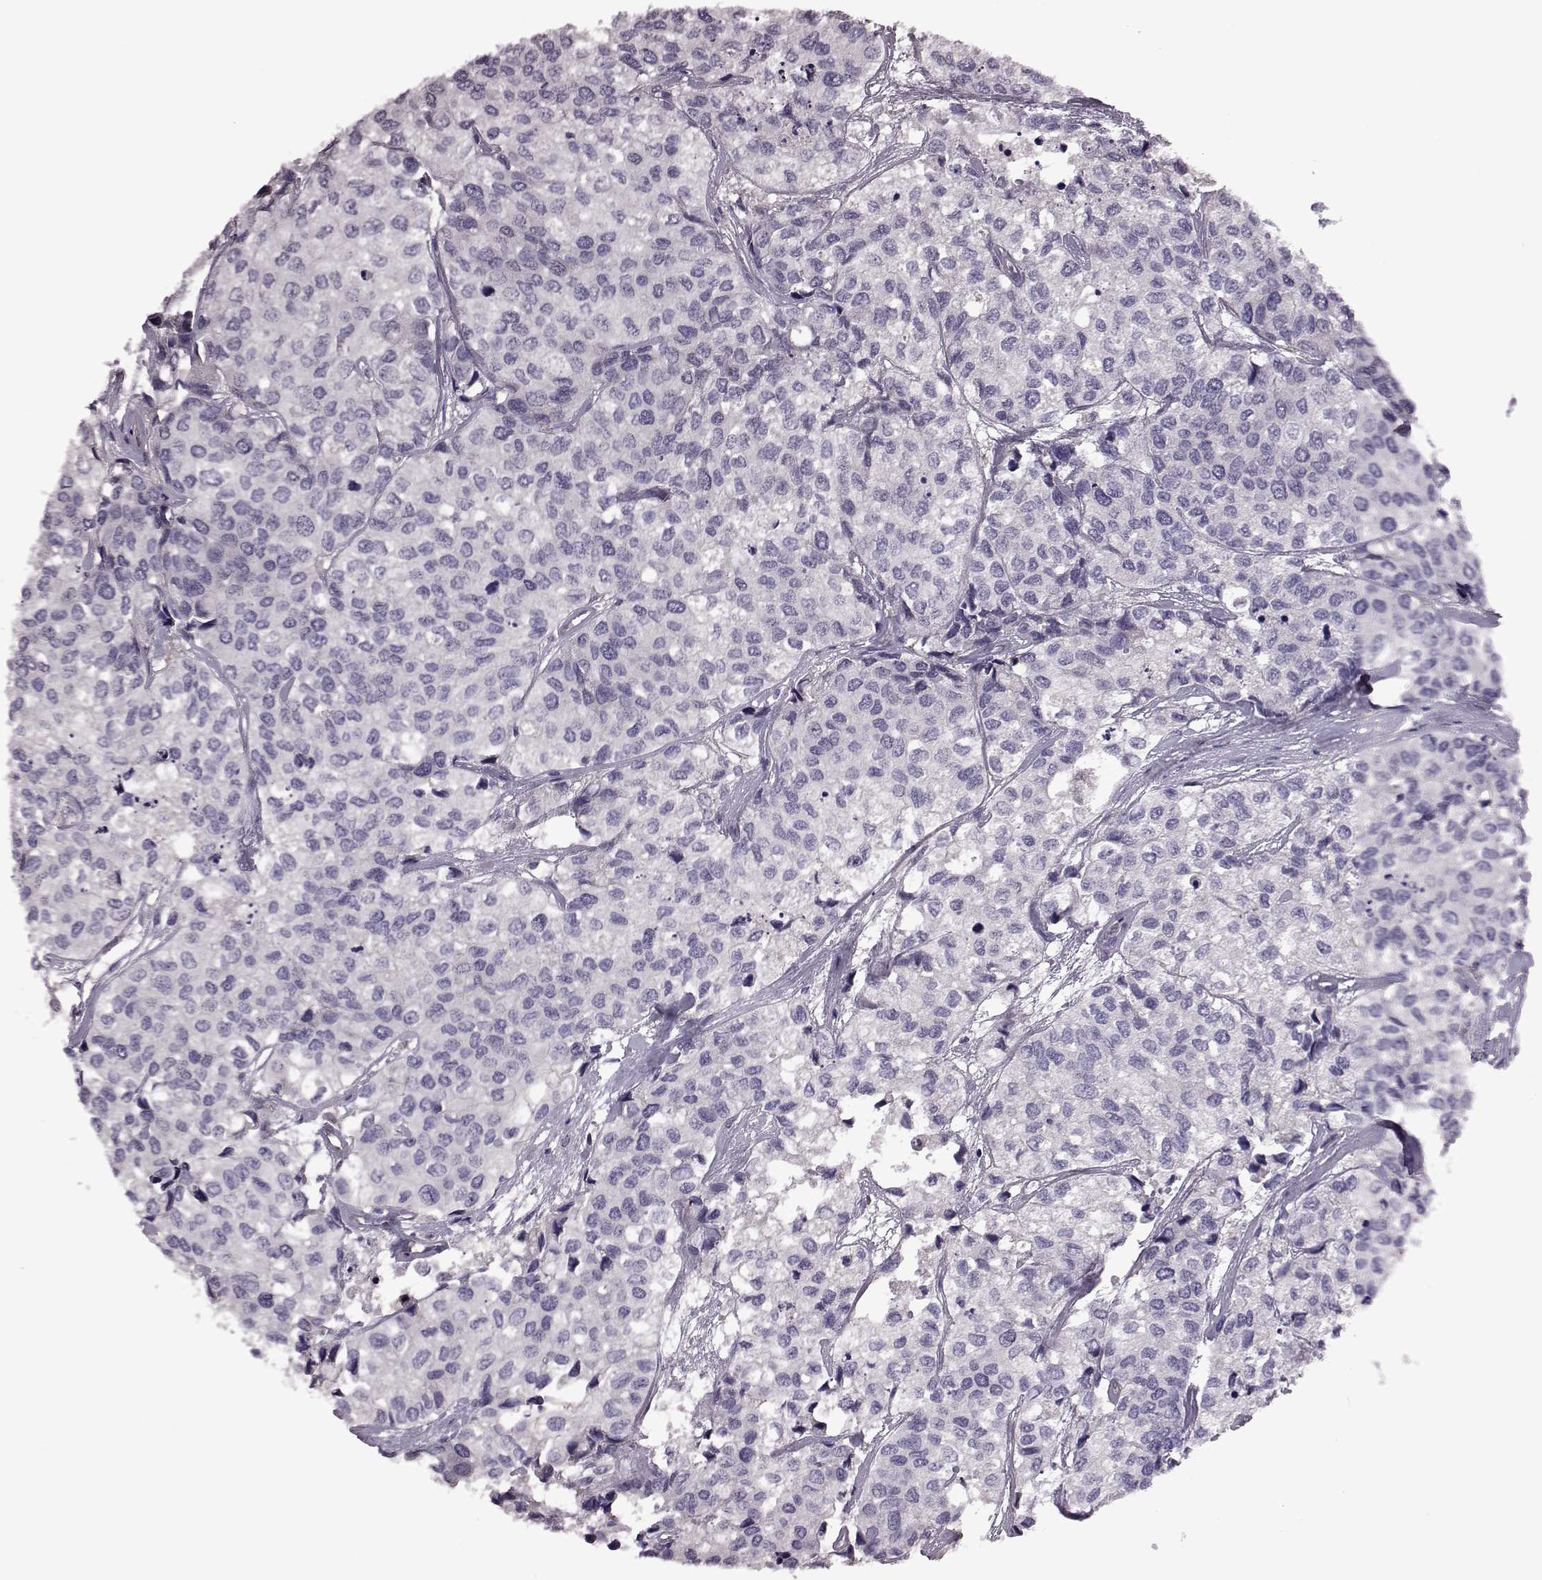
{"staining": {"intensity": "negative", "quantity": "none", "location": "none"}, "tissue": "urothelial cancer", "cell_type": "Tumor cells", "image_type": "cancer", "snomed": [{"axis": "morphology", "description": "Urothelial carcinoma, High grade"}, {"axis": "topography", "description": "Urinary bladder"}], "caption": "This micrograph is of urothelial cancer stained with immunohistochemistry (IHC) to label a protein in brown with the nuclei are counter-stained blue. There is no expression in tumor cells.", "gene": "CDC42SE1", "patient": {"sex": "male", "age": 73}}